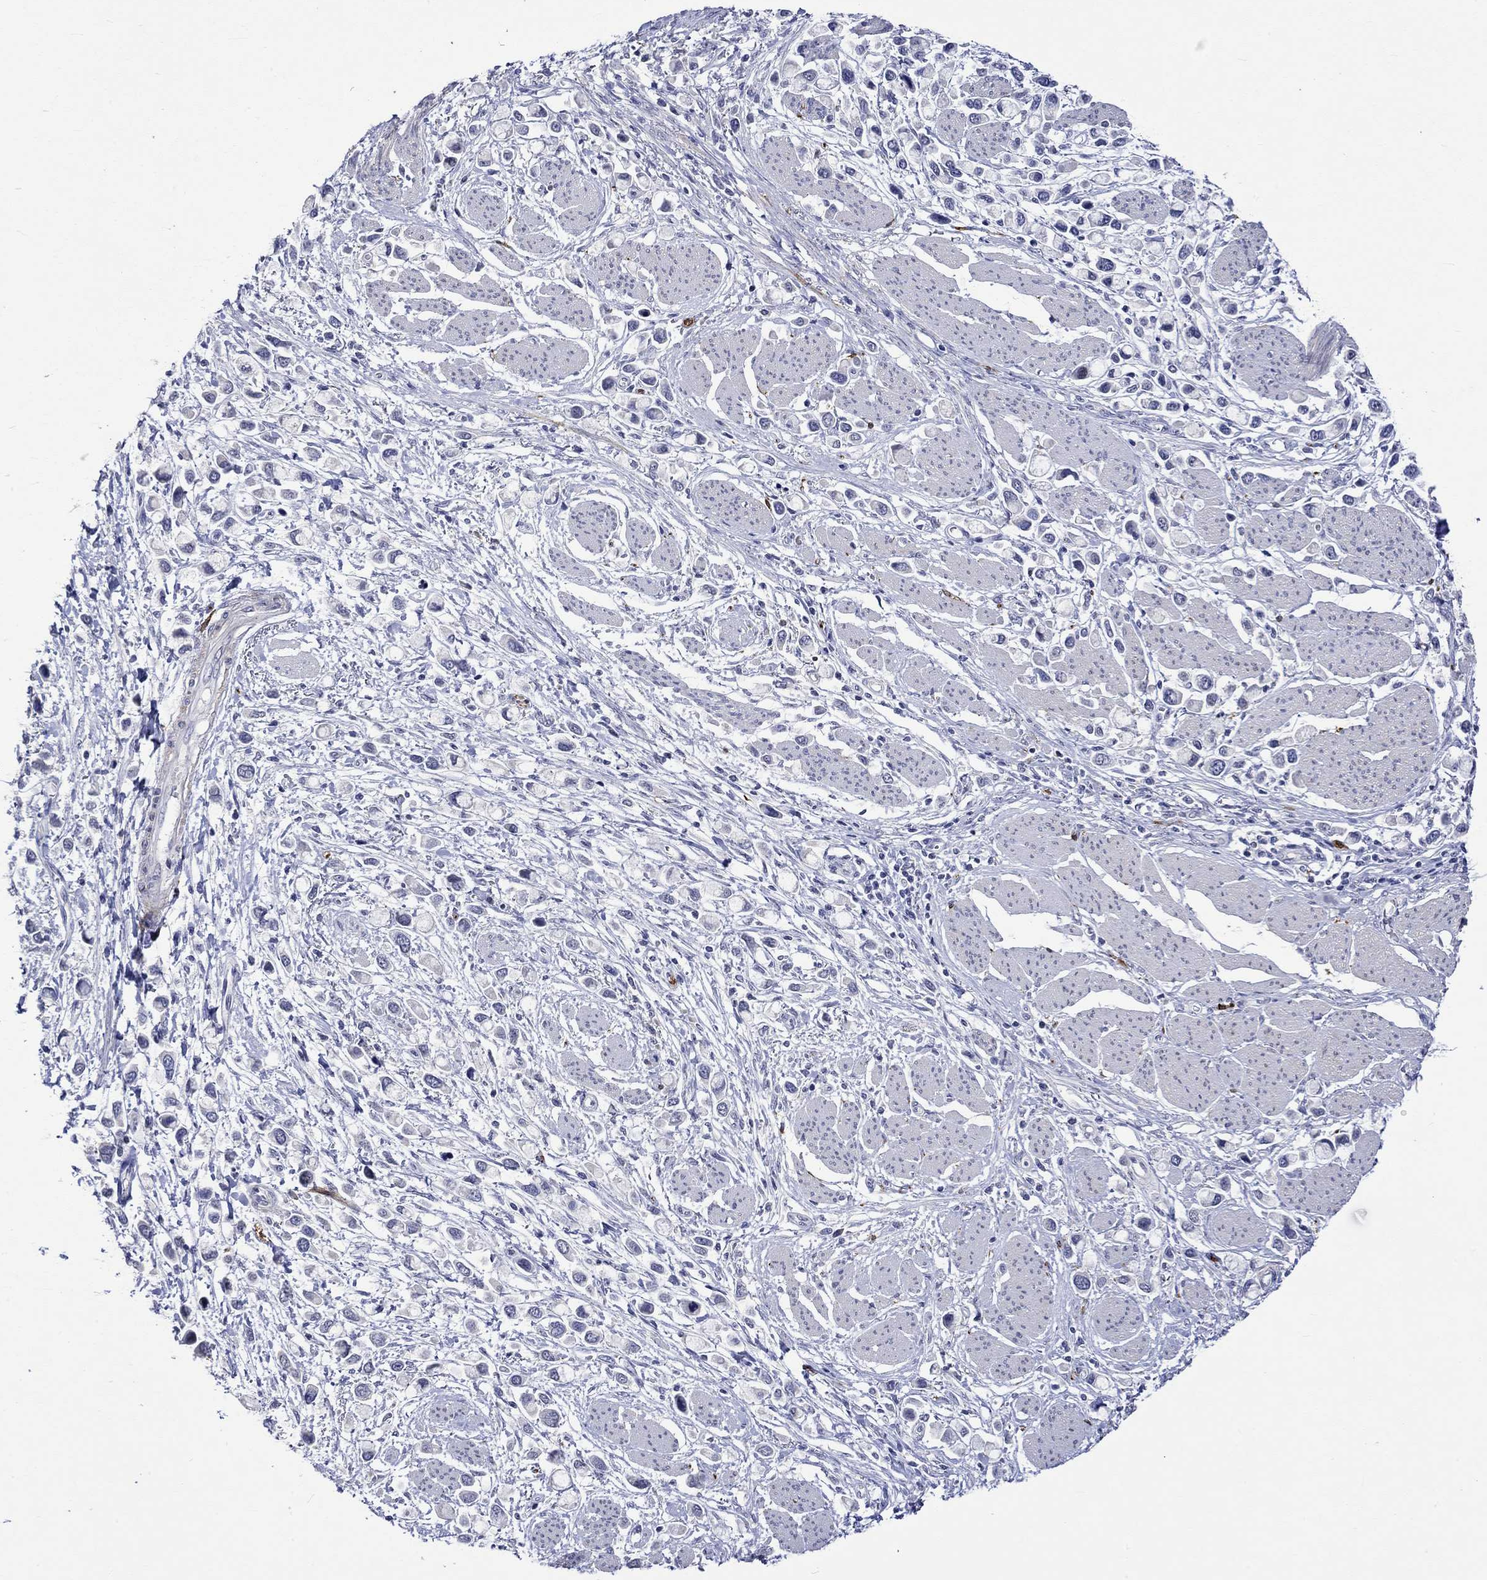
{"staining": {"intensity": "negative", "quantity": "none", "location": "none"}, "tissue": "stomach cancer", "cell_type": "Tumor cells", "image_type": "cancer", "snomed": [{"axis": "morphology", "description": "Adenocarcinoma, NOS"}, {"axis": "topography", "description": "Stomach"}], "caption": "DAB immunohistochemical staining of human adenocarcinoma (stomach) exhibits no significant staining in tumor cells.", "gene": "CRYAB", "patient": {"sex": "female", "age": 81}}